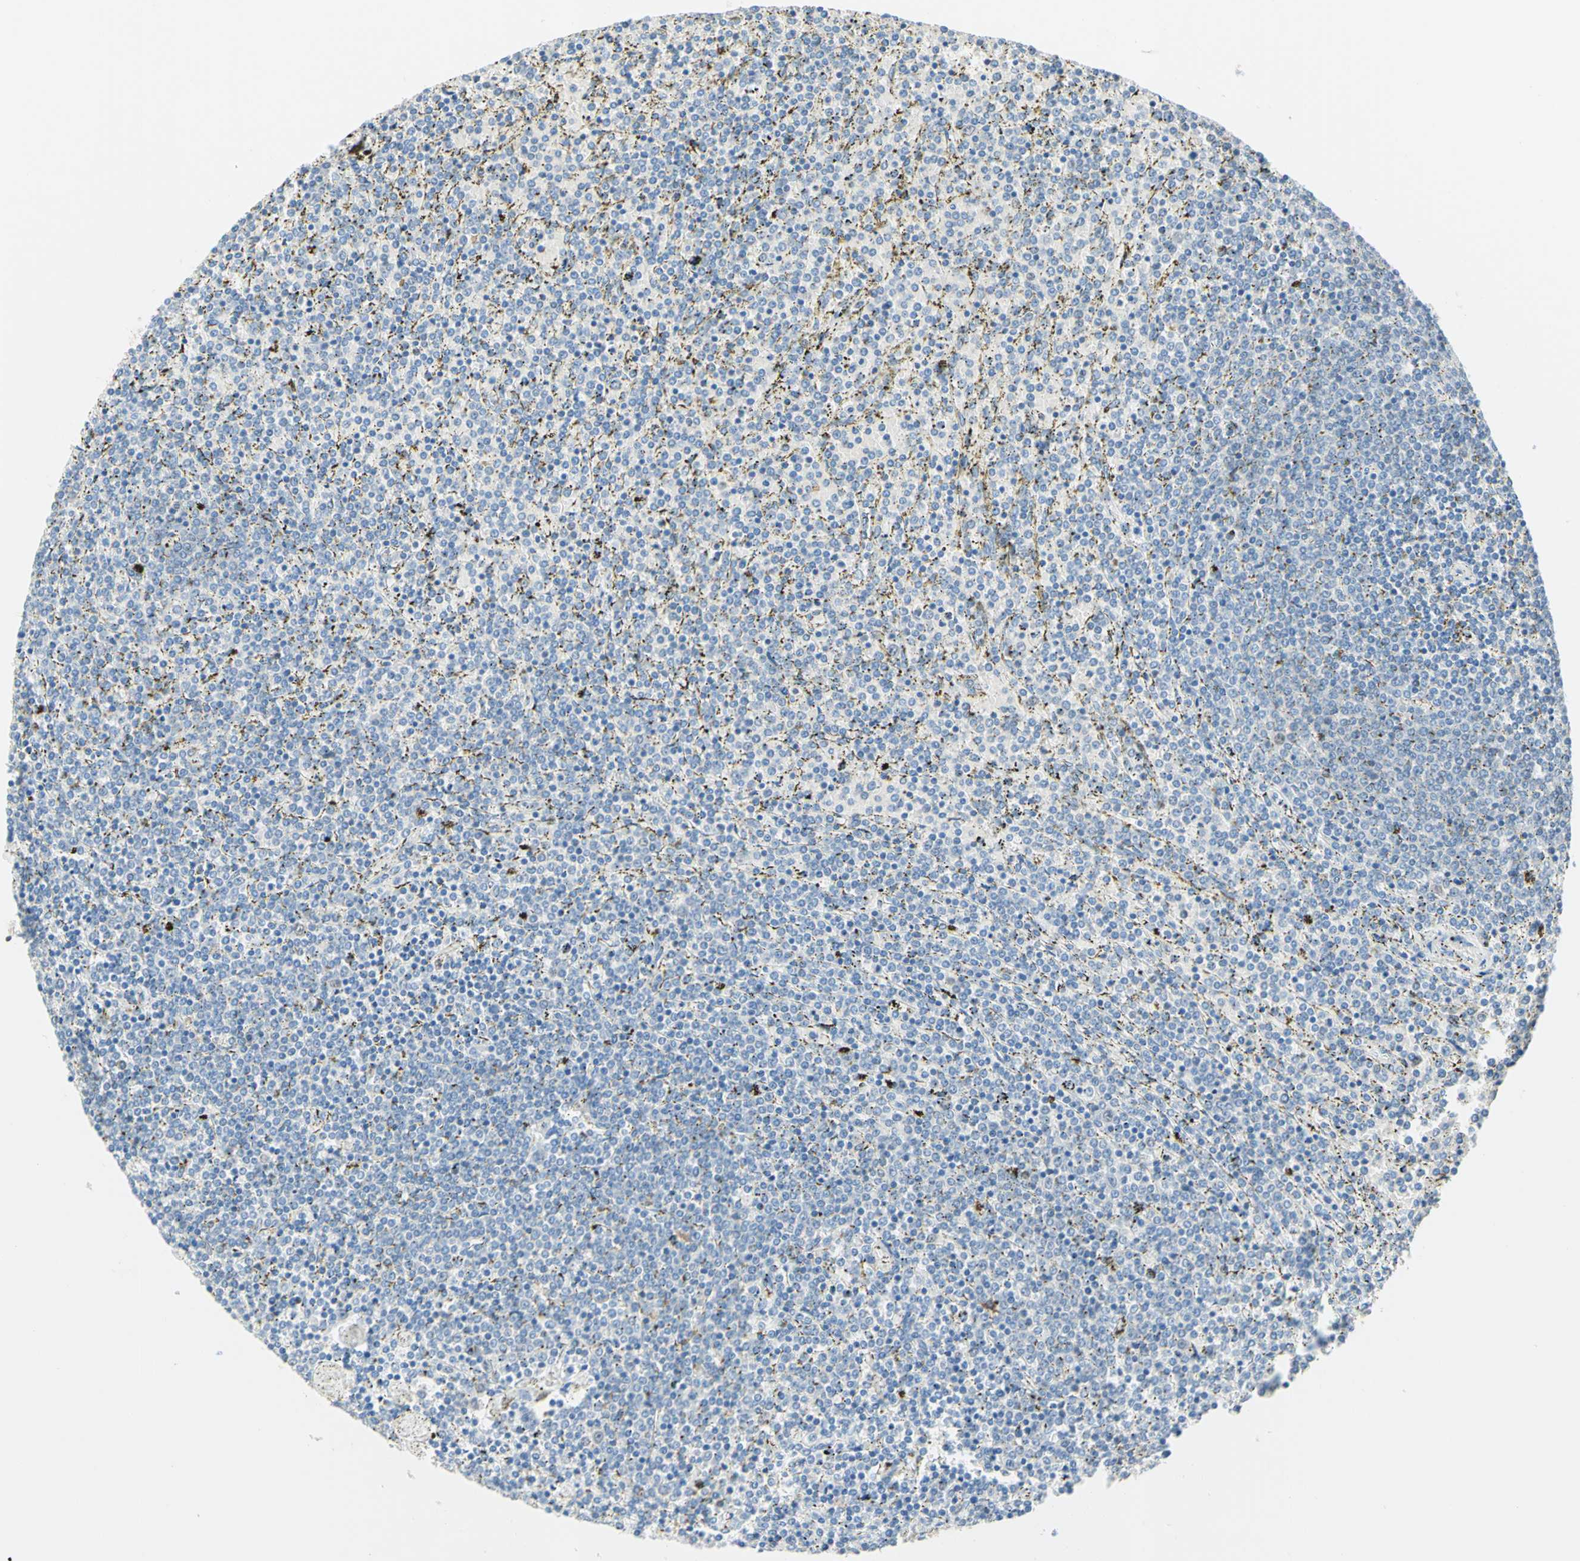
{"staining": {"intensity": "negative", "quantity": "none", "location": "none"}, "tissue": "lymphoma", "cell_type": "Tumor cells", "image_type": "cancer", "snomed": [{"axis": "morphology", "description": "Malignant lymphoma, non-Hodgkin's type, Low grade"}, {"axis": "topography", "description": "Spleen"}], "caption": "This is an immunohistochemistry (IHC) micrograph of human lymphoma. There is no staining in tumor cells.", "gene": "MFF", "patient": {"sex": "female", "age": 77}}